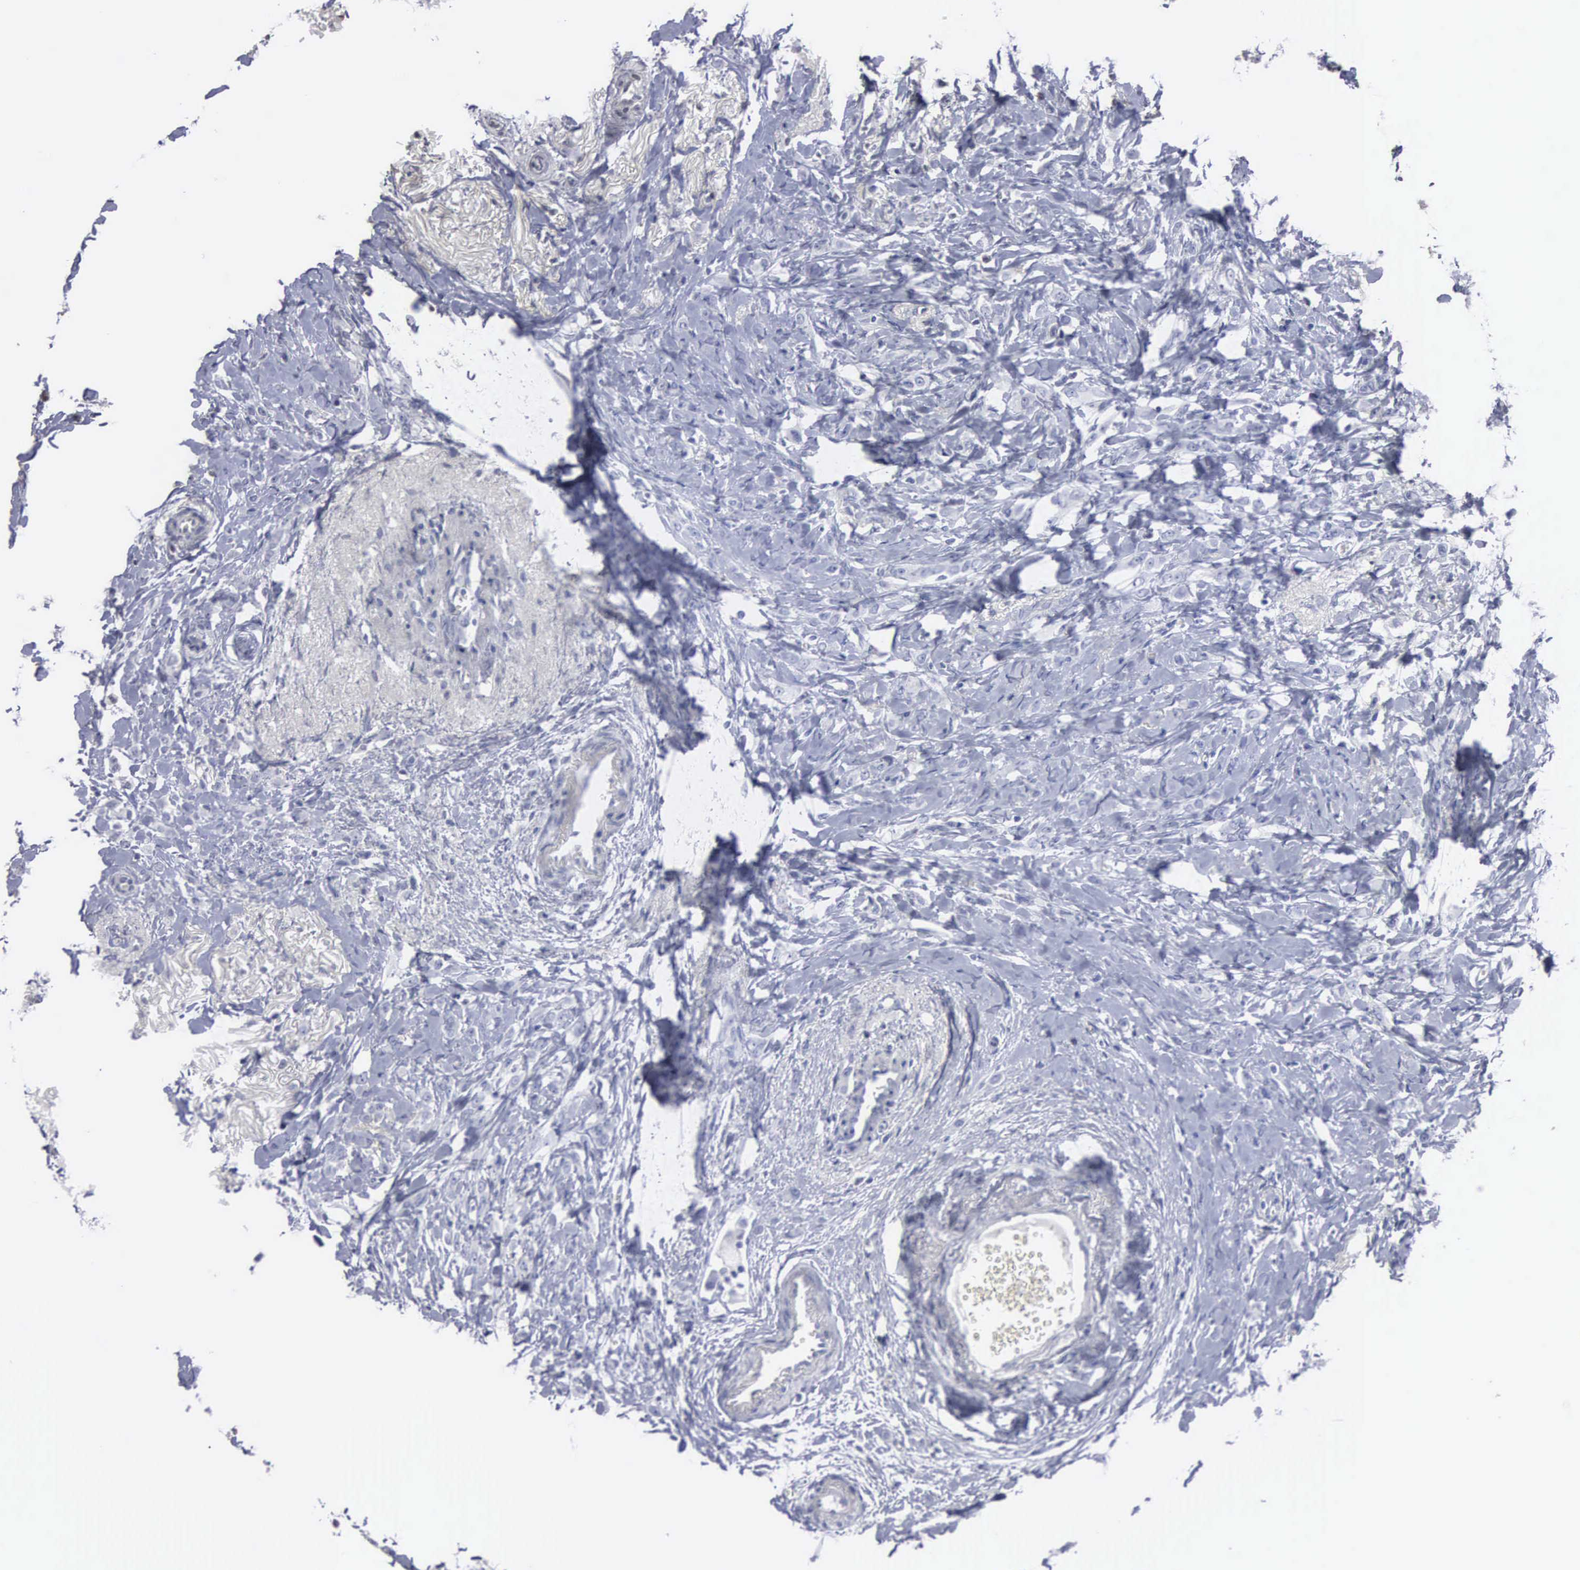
{"staining": {"intensity": "negative", "quantity": "none", "location": "none"}, "tissue": "breast cancer", "cell_type": "Tumor cells", "image_type": "cancer", "snomed": [{"axis": "morphology", "description": "Lobular carcinoma"}, {"axis": "topography", "description": "Breast"}], "caption": "IHC image of neoplastic tissue: human breast cancer (lobular carcinoma) stained with DAB (3,3'-diaminobenzidine) demonstrates no significant protein positivity in tumor cells. (Brightfield microscopy of DAB IHC at high magnification).", "gene": "UPB1", "patient": {"sex": "female", "age": 57}}